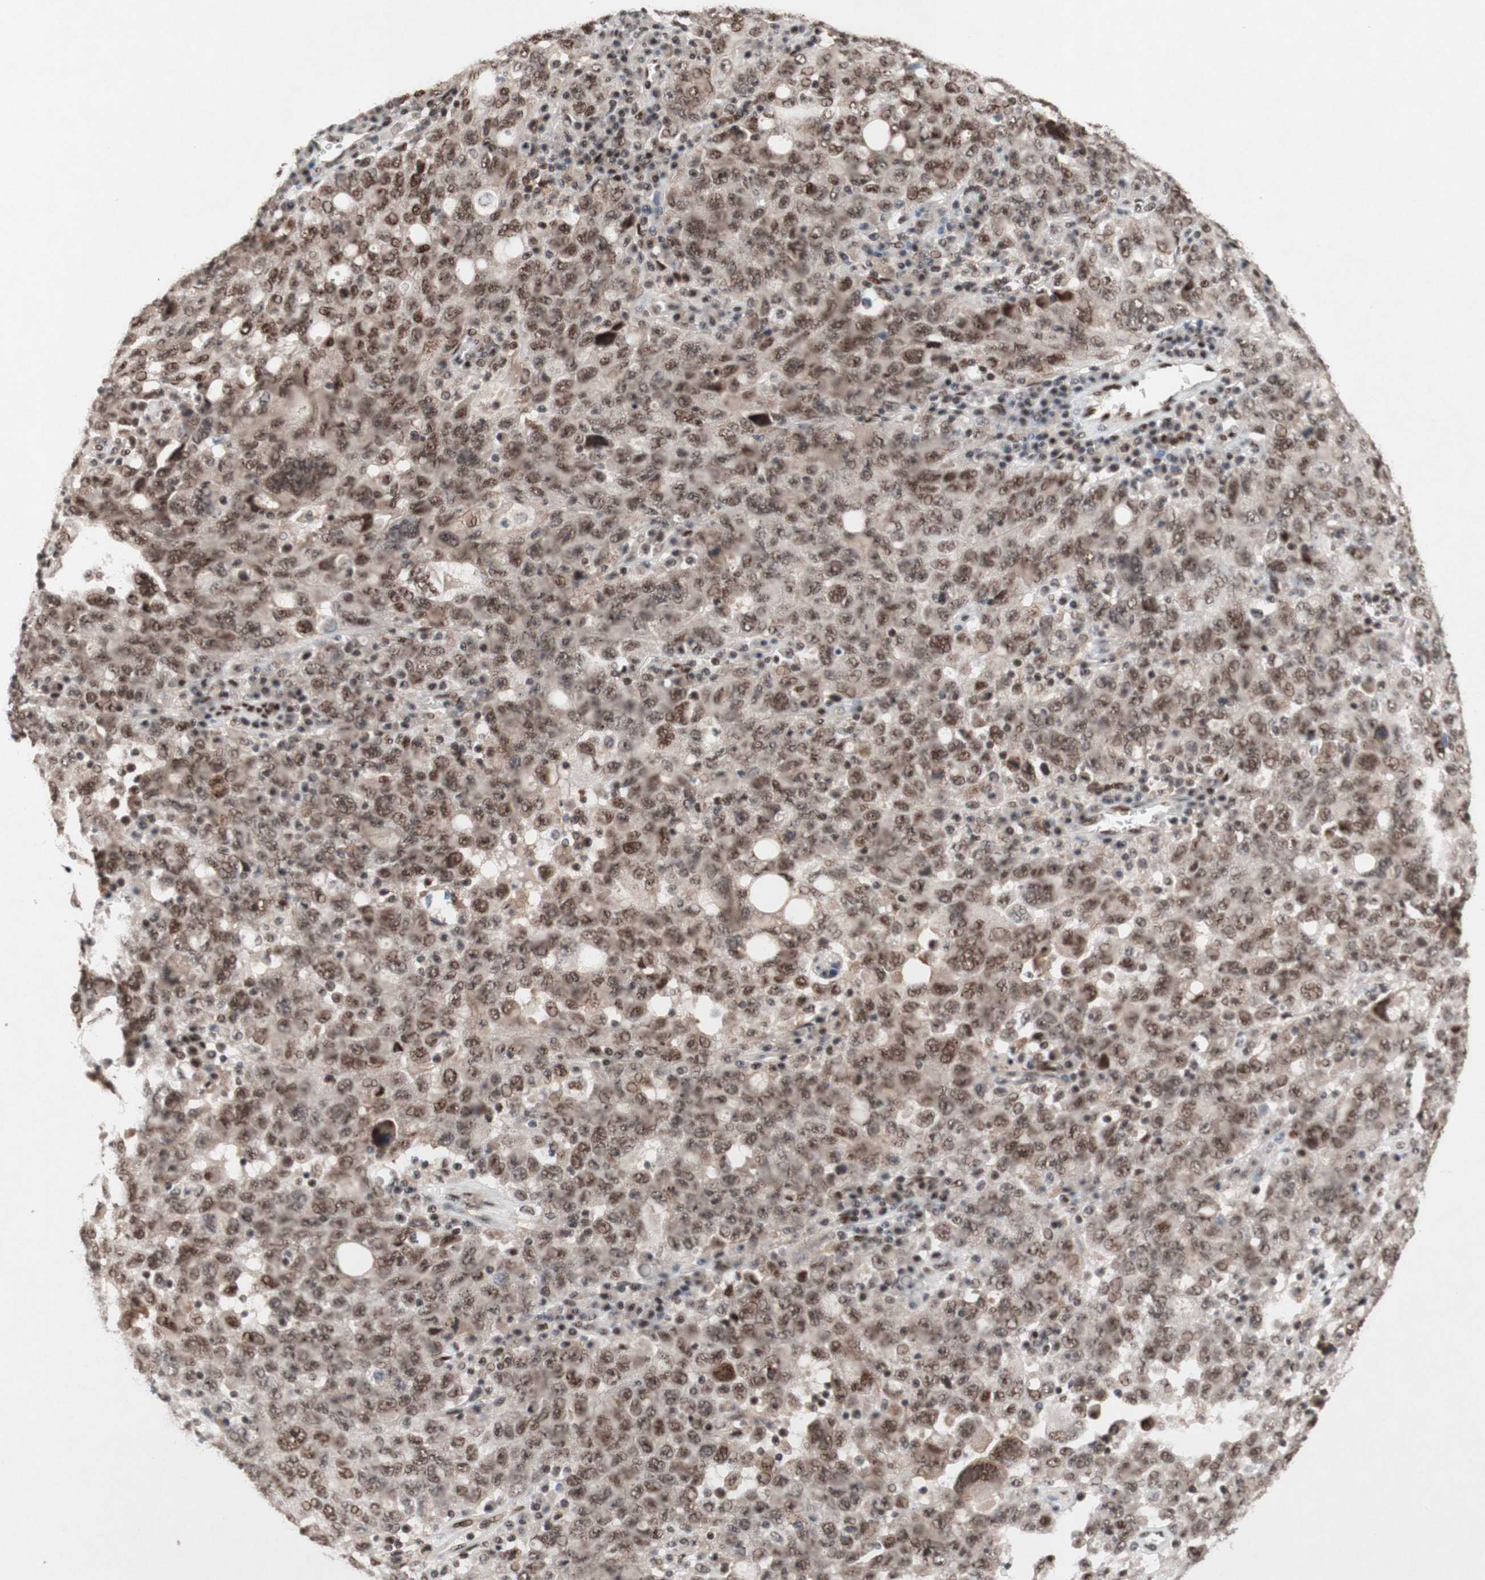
{"staining": {"intensity": "moderate", "quantity": ">75%", "location": "nuclear"}, "tissue": "ovarian cancer", "cell_type": "Tumor cells", "image_type": "cancer", "snomed": [{"axis": "morphology", "description": "Carcinoma, endometroid"}, {"axis": "topography", "description": "Ovary"}], "caption": "Immunohistochemical staining of ovarian cancer exhibits medium levels of moderate nuclear staining in about >75% of tumor cells. The protein is shown in brown color, while the nuclei are stained blue.", "gene": "TLE1", "patient": {"sex": "female", "age": 62}}